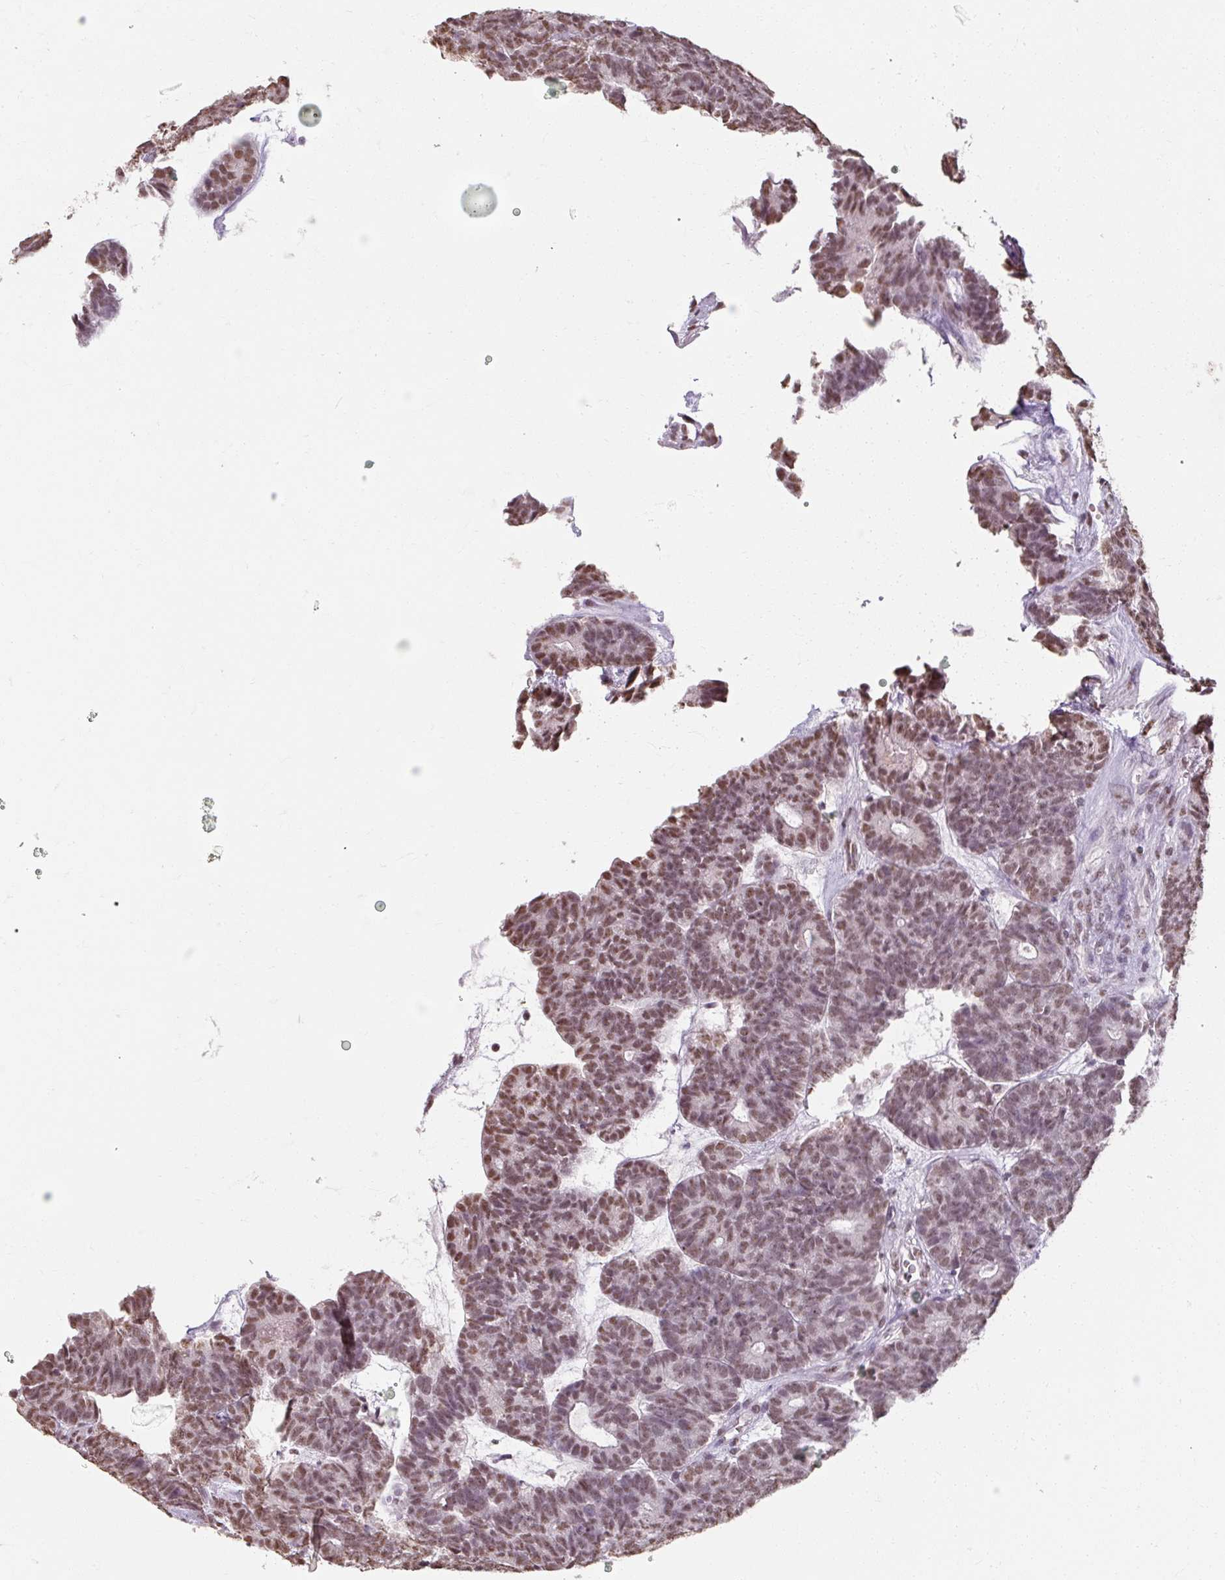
{"staining": {"intensity": "moderate", "quantity": "25%-75%", "location": "nuclear"}, "tissue": "head and neck cancer", "cell_type": "Tumor cells", "image_type": "cancer", "snomed": [{"axis": "morphology", "description": "Adenocarcinoma, NOS"}, {"axis": "topography", "description": "Head-Neck"}], "caption": "An IHC photomicrograph of neoplastic tissue is shown. Protein staining in brown highlights moderate nuclear positivity in head and neck cancer (adenocarcinoma) within tumor cells.", "gene": "ZFTRAF1", "patient": {"sex": "female", "age": 81}}